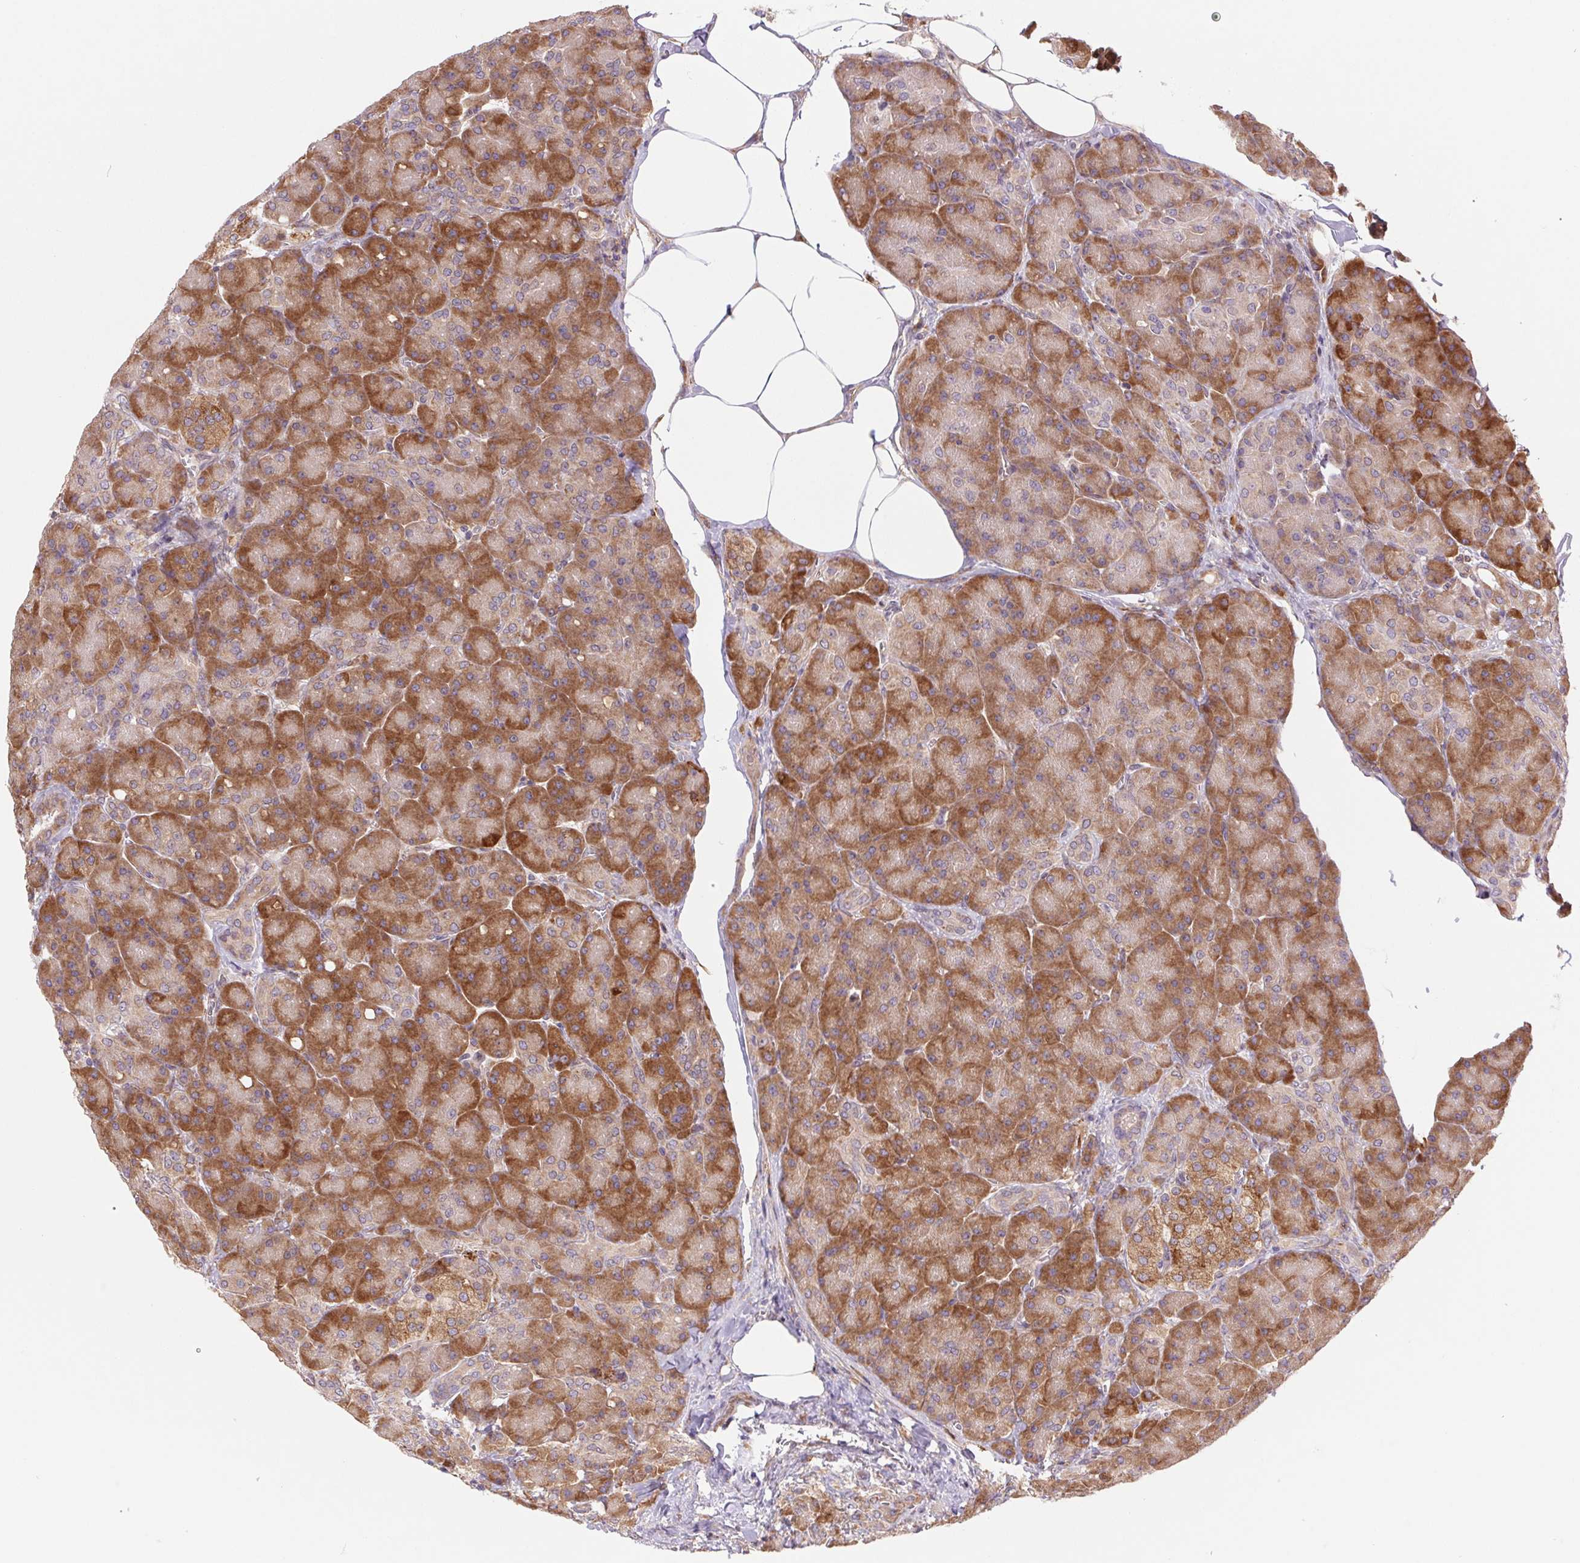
{"staining": {"intensity": "strong", "quantity": ">75%", "location": "cytoplasmic/membranous"}, "tissue": "pancreas", "cell_type": "Exocrine glandular cells", "image_type": "normal", "snomed": [{"axis": "morphology", "description": "Normal tissue, NOS"}, {"axis": "topography", "description": "Pancreas"}], "caption": "Immunohistochemistry micrograph of benign pancreas stained for a protein (brown), which displays high levels of strong cytoplasmic/membranous staining in approximately >75% of exocrine glandular cells.", "gene": "KLHL20", "patient": {"sex": "male", "age": 55}}